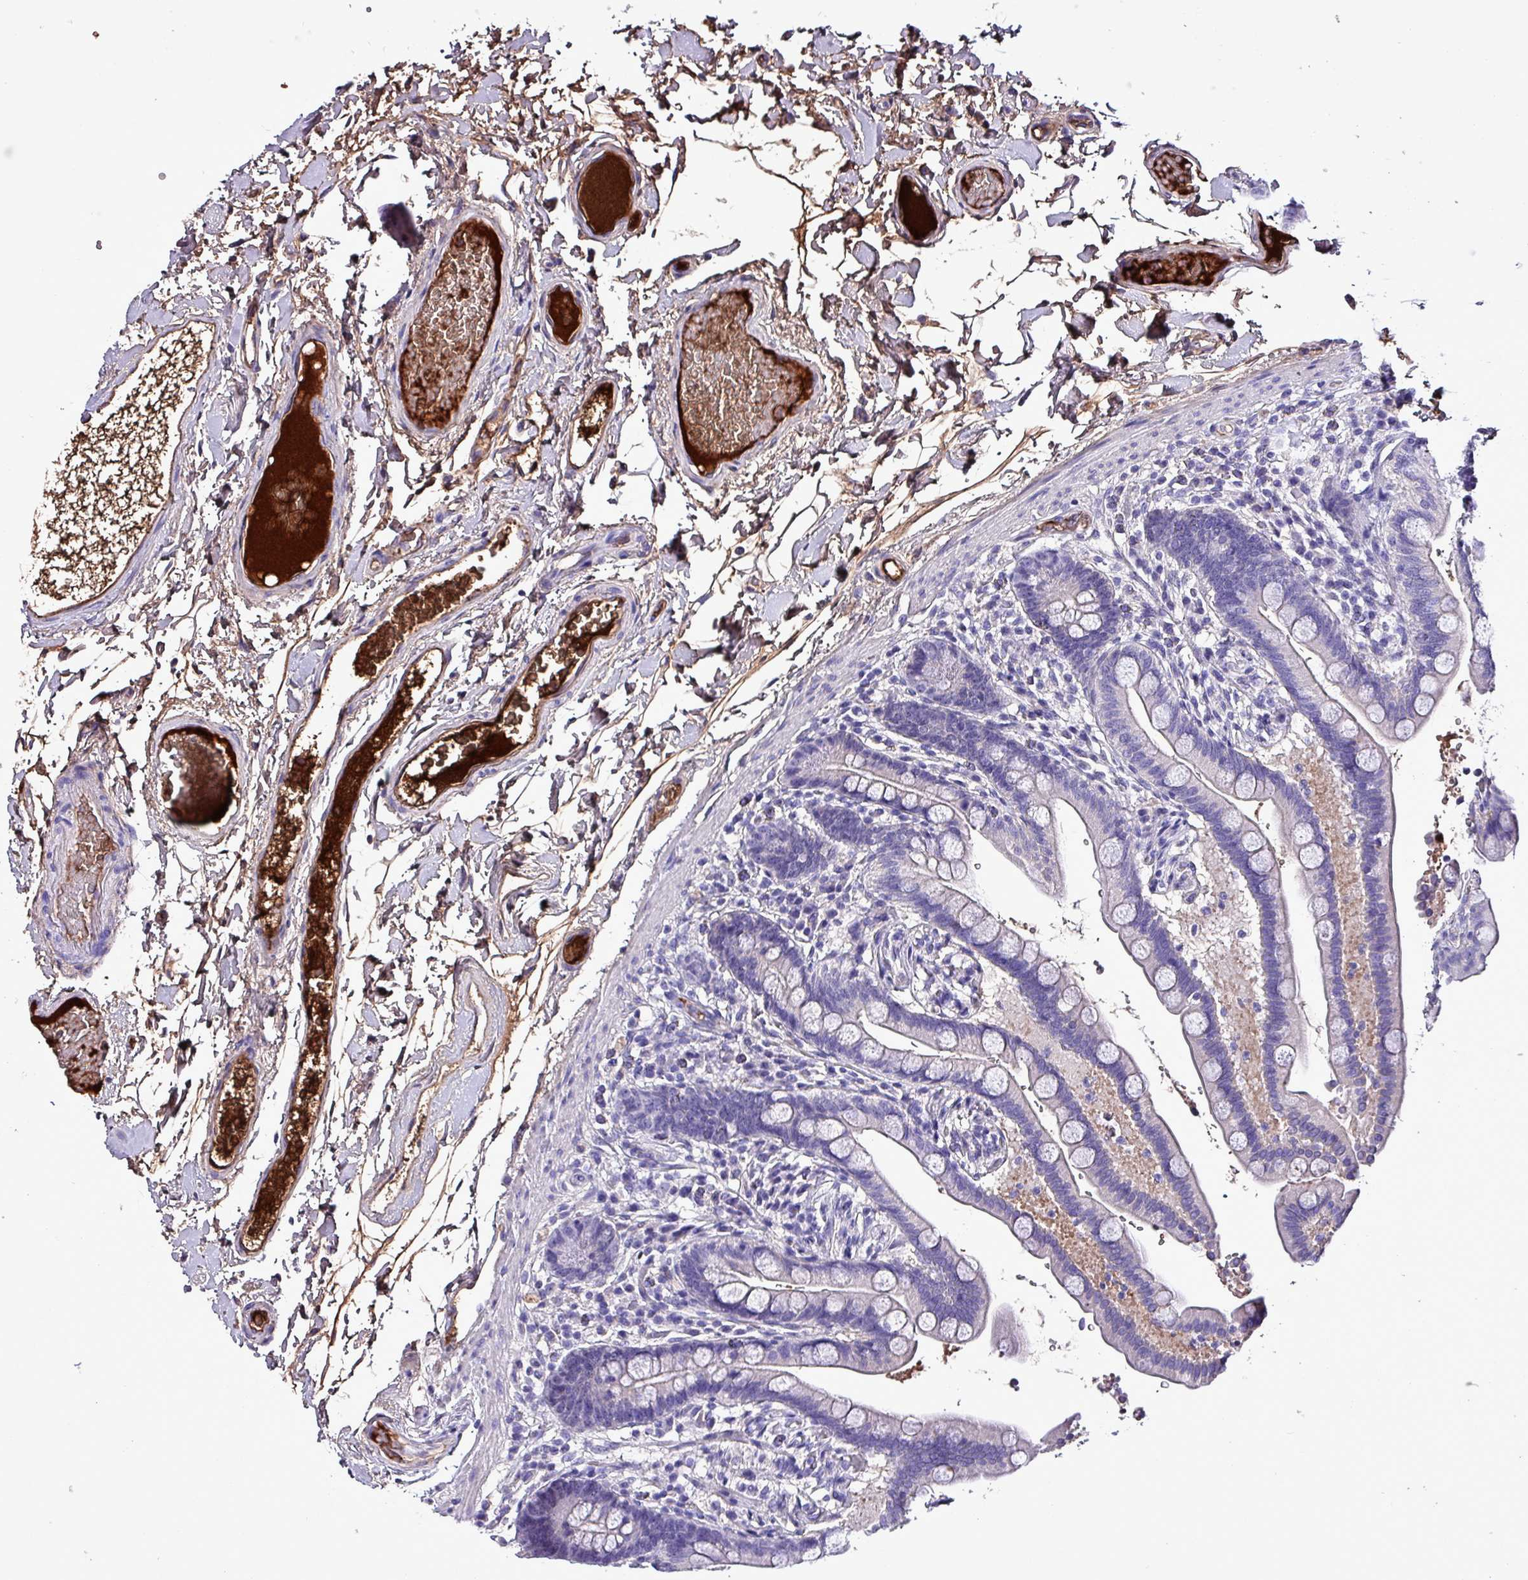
{"staining": {"intensity": "strong", "quantity": ">75%", "location": "cytoplasmic/membranous"}, "tissue": "colon", "cell_type": "Endothelial cells", "image_type": "normal", "snomed": [{"axis": "morphology", "description": "Normal tissue, NOS"}, {"axis": "topography", "description": "Smooth muscle"}, {"axis": "topography", "description": "Colon"}], "caption": "Immunohistochemistry of benign colon demonstrates high levels of strong cytoplasmic/membranous expression in approximately >75% of endothelial cells. (Stains: DAB in brown, nuclei in blue, Microscopy: brightfield microscopy at high magnification).", "gene": "HPR", "patient": {"sex": "male", "age": 73}}